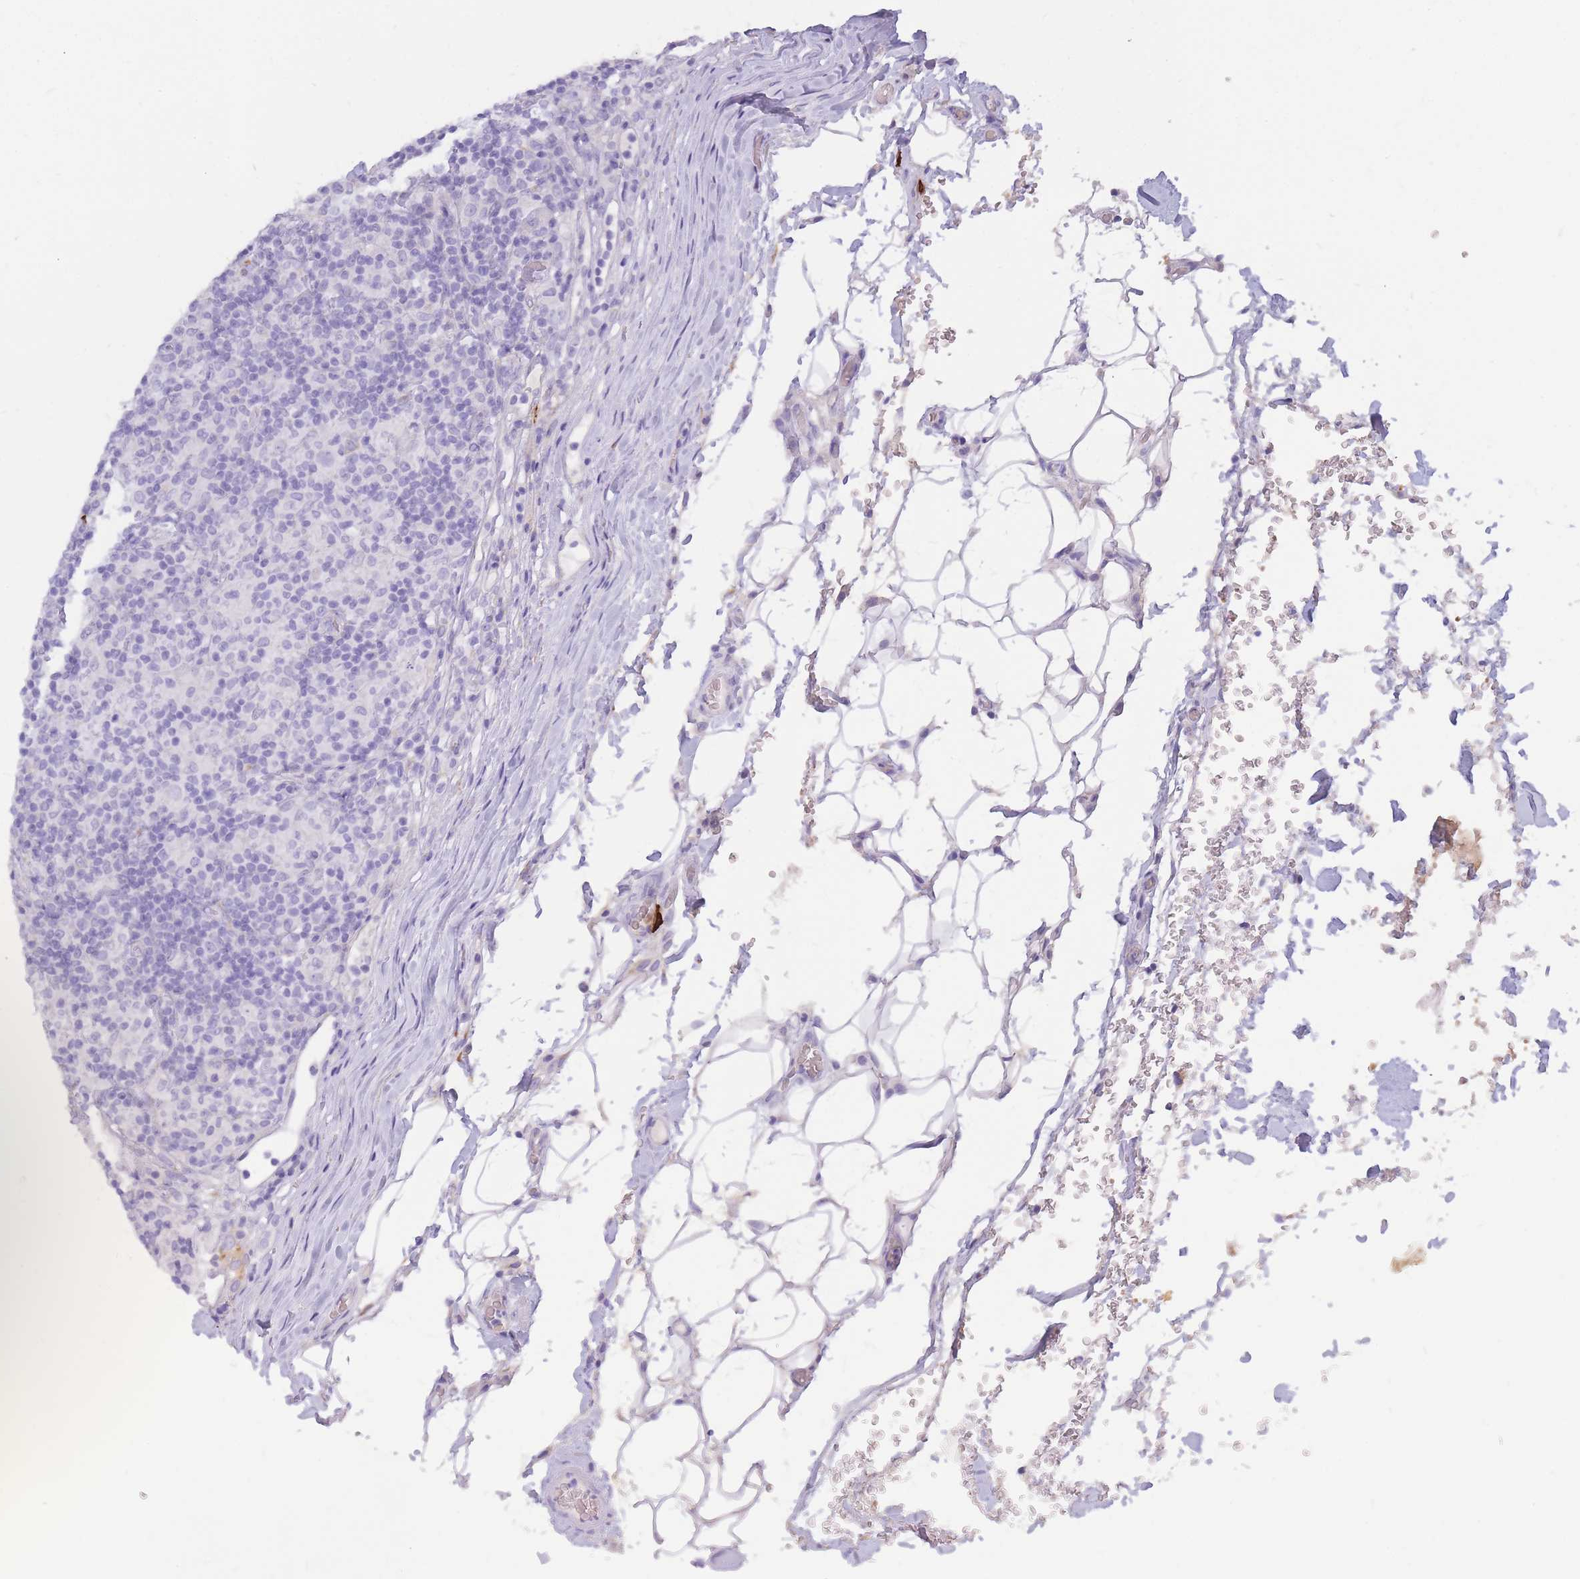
{"staining": {"intensity": "negative", "quantity": "none", "location": "none"}, "tissue": "lymphoma", "cell_type": "Tumor cells", "image_type": "cancer", "snomed": [{"axis": "morphology", "description": "Hodgkin's disease, NOS"}, {"axis": "topography", "description": "Lymph node"}], "caption": "DAB (3,3'-diaminobenzidine) immunohistochemical staining of human lymphoma displays no significant expression in tumor cells. (Stains: DAB immunohistochemistry with hematoxylin counter stain, Microscopy: brightfield microscopy at high magnification).", "gene": "TPSD1", "patient": {"sex": "male", "age": 70}}